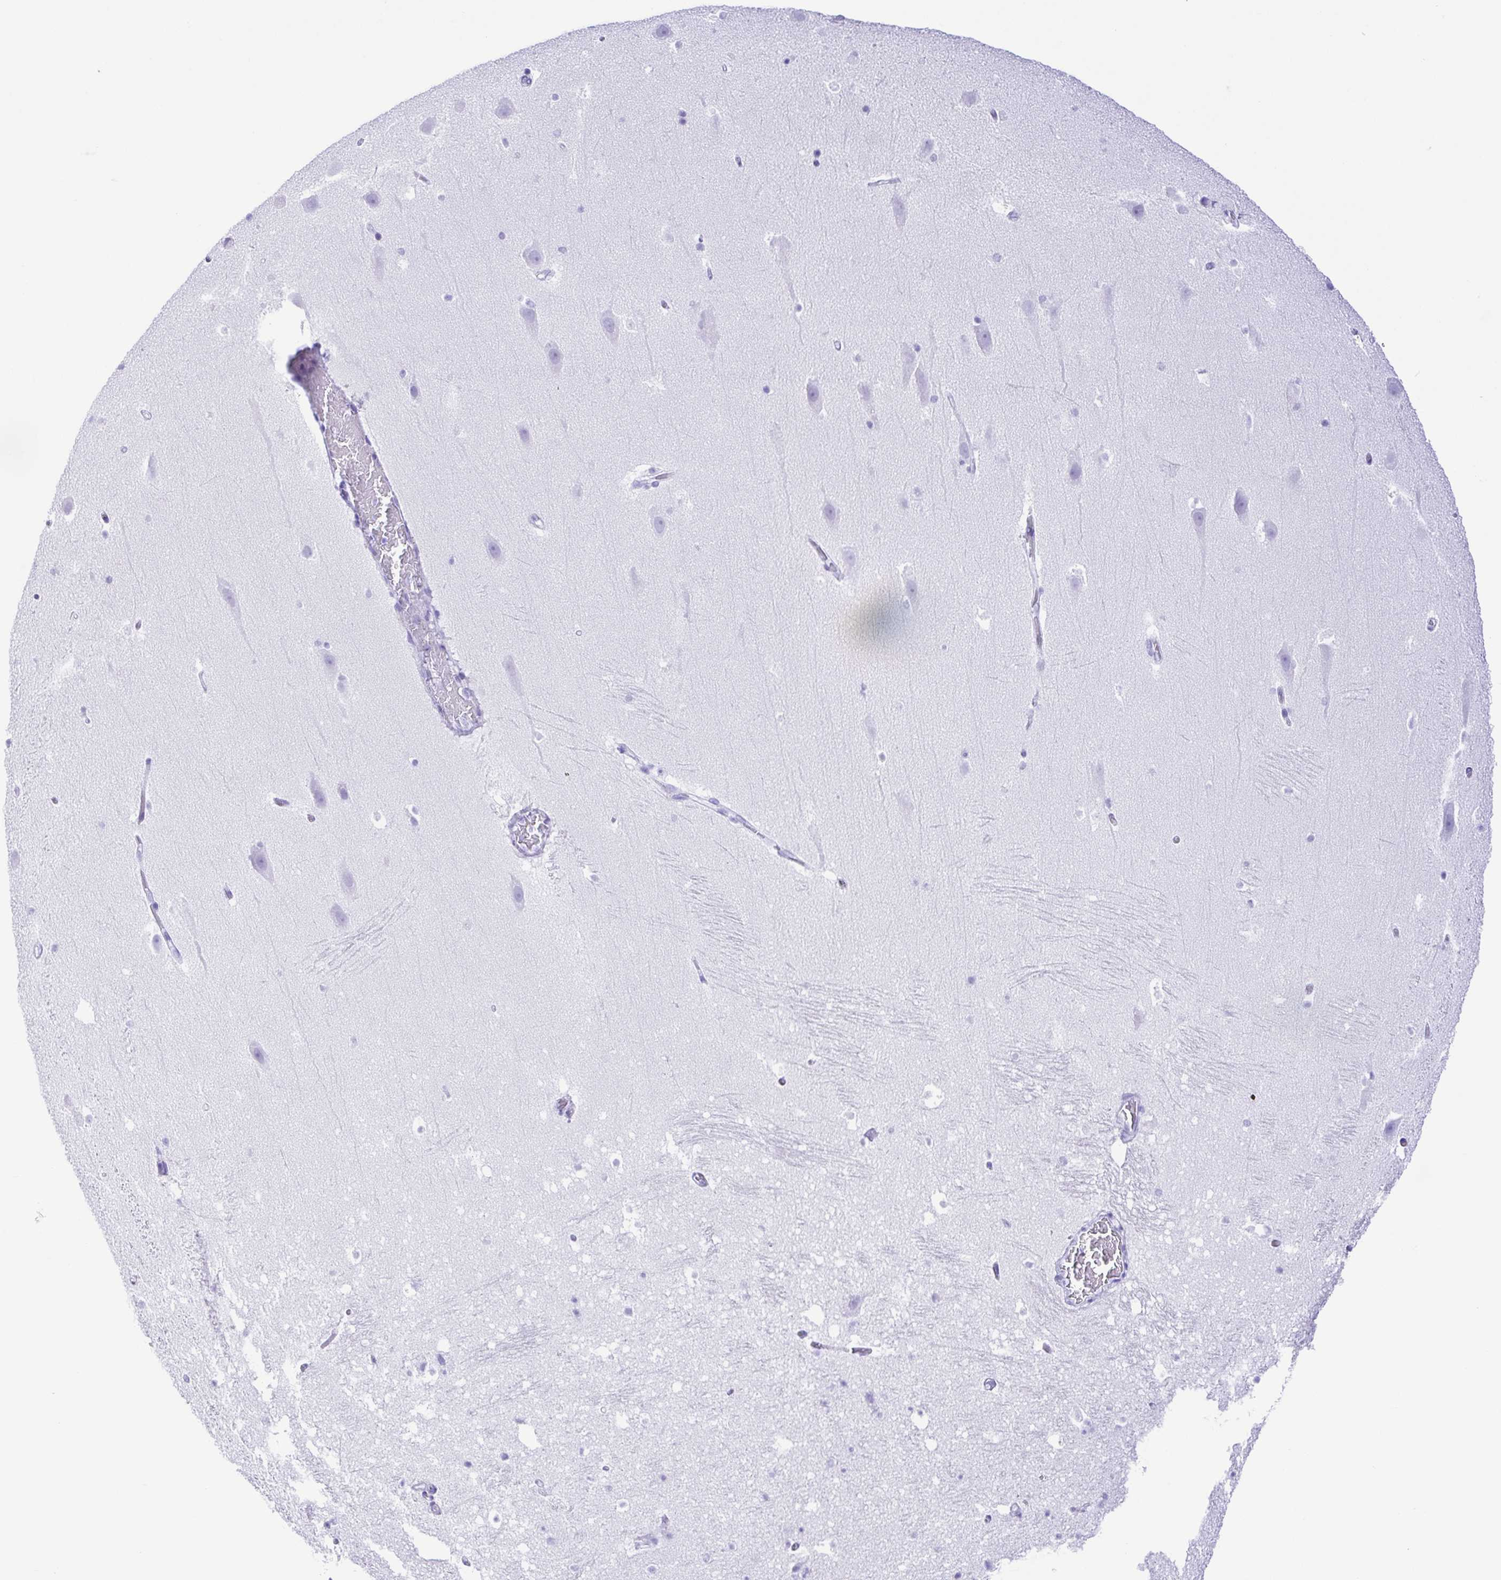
{"staining": {"intensity": "negative", "quantity": "none", "location": "none"}, "tissue": "hippocampus", "cell_type": "Glial cells", "image_type": "normal", "snomed": [{"axis": "morphology", "description": "Normal tissue, NOS"}, {"axis": "topography", "description": "Hippocampus"}], "caption": "High magnification brightfield microscopy of unremarkable hippocampus stained with DAB (brown) and counterstained with hematoxylin (blue): glial cells show no significant staining.", "gene": "ERP27", "patient": {"sex": "male", "age": 26}}